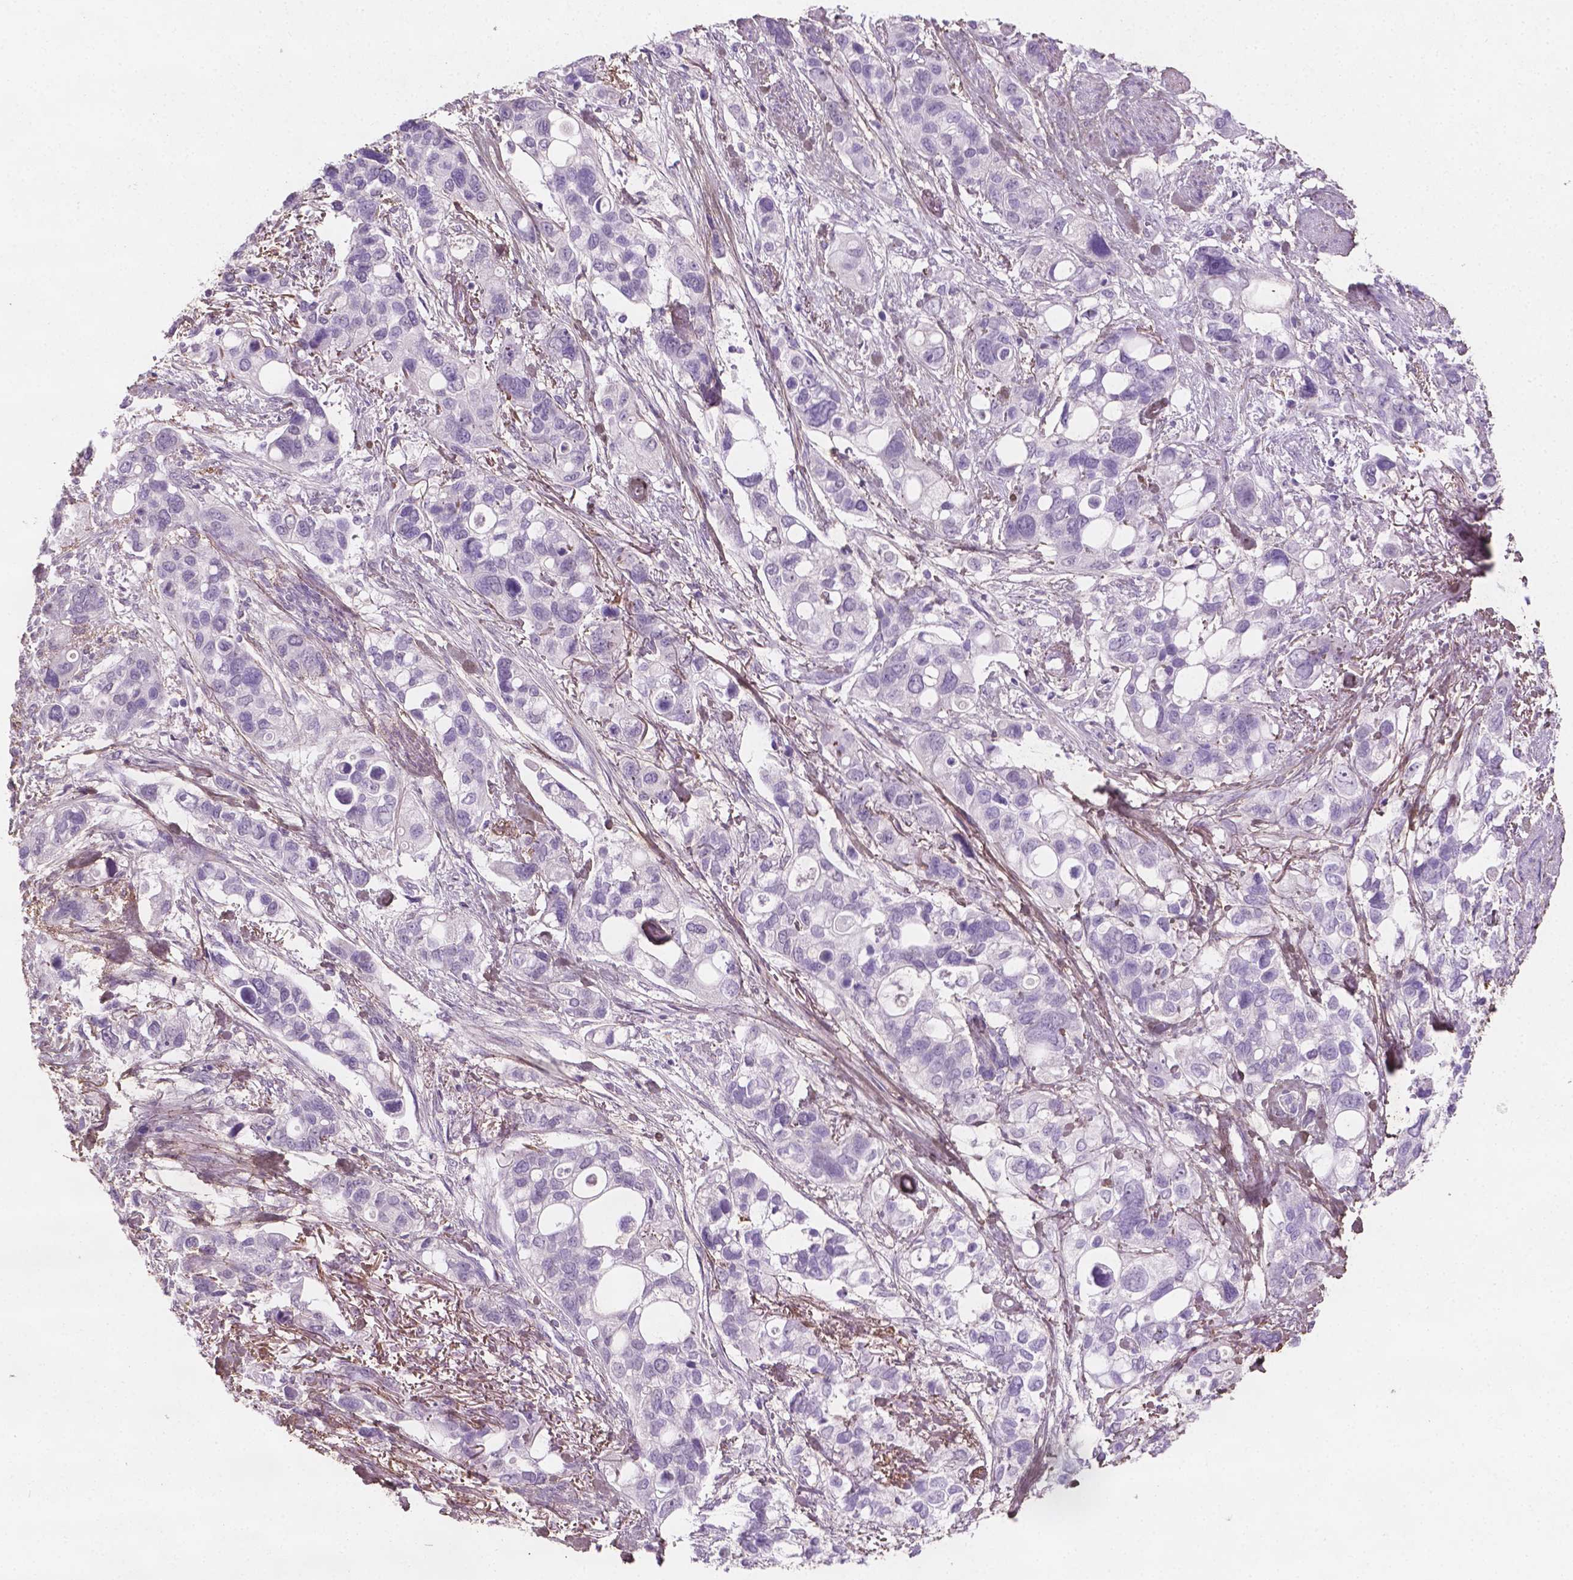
{"staining": {"intensity": "negative", "quantity": "none", "location": "none"}, "tissue": "stomach cancer", "cell_type": "Tumor cells", "image_type": "cancer", "snomed": [{"axis": "morphology", "description": "Adenocarcinoma, NOS"}, {"axis": "topography", "description": "Stomach, upper"}], "caption": "High power microscopy histopathology image of an immunohistochemistry histopathology image of stomach adenocarcinoma, revealing no significant expression in tumor cells. The staining is performed using DAB (3,3'-diaminobenzidine) brown chromogen with nuclei counter-stained in using hematoxylin.", "gene": "DLG2", "patient": {"sex": "female", "age": 81}}